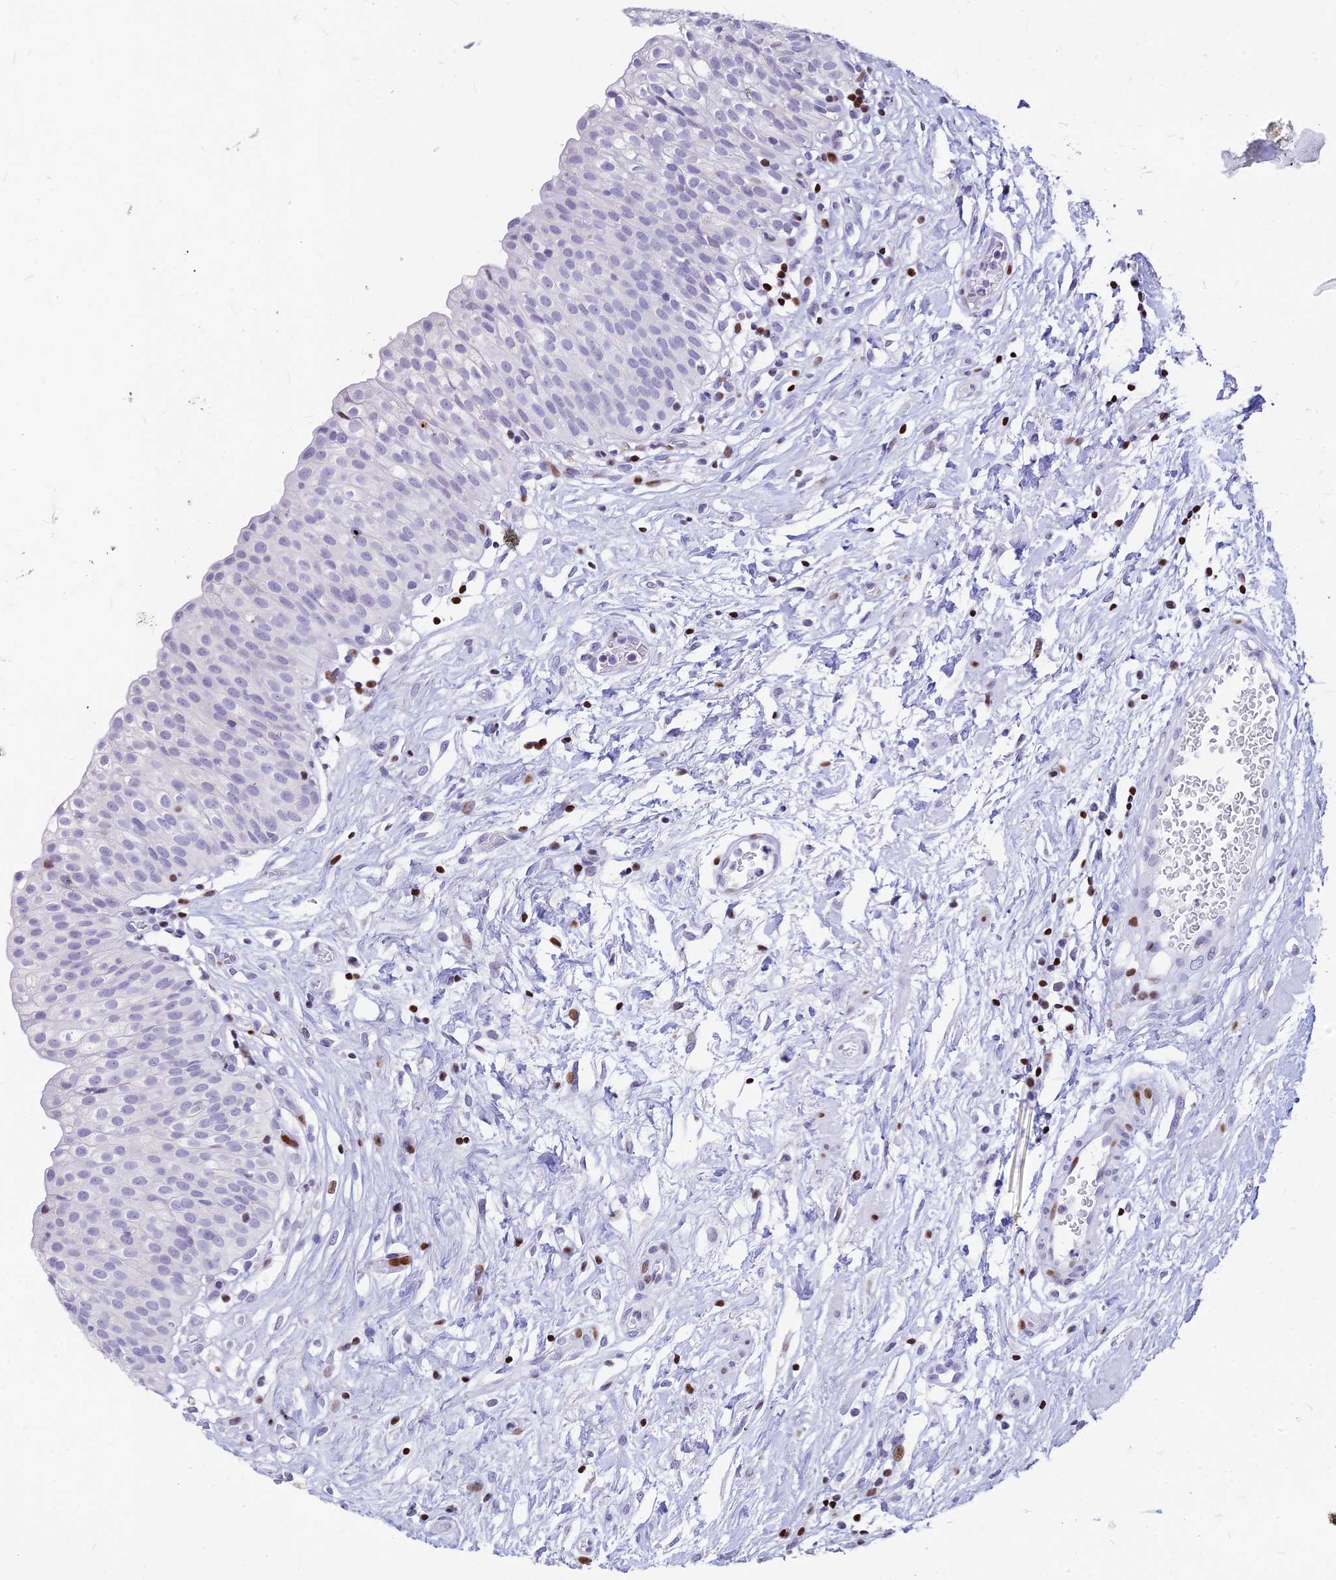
{"staining": {"intensity": "strong", "quantity": "<25%", "location": "nuclear"}, "tissue": "urinary bladder", "cell_type": "Urothelial cells", "image_type": "normal", "snomed": [{"axis": "morphology", "description": "Normal tissue, NOS"}, {"axis": "topography", "description": "Urinary bladder"}], "caption": "DAB (3,3'-diaminobenzidine) immunohistochemical staining of benign urinary bladder exhibits strong nuclear protein positivity in approximately <25% of urothelial cells.", "gene": "PRPS1", "patient": {"sex": "male", "age": 55}}